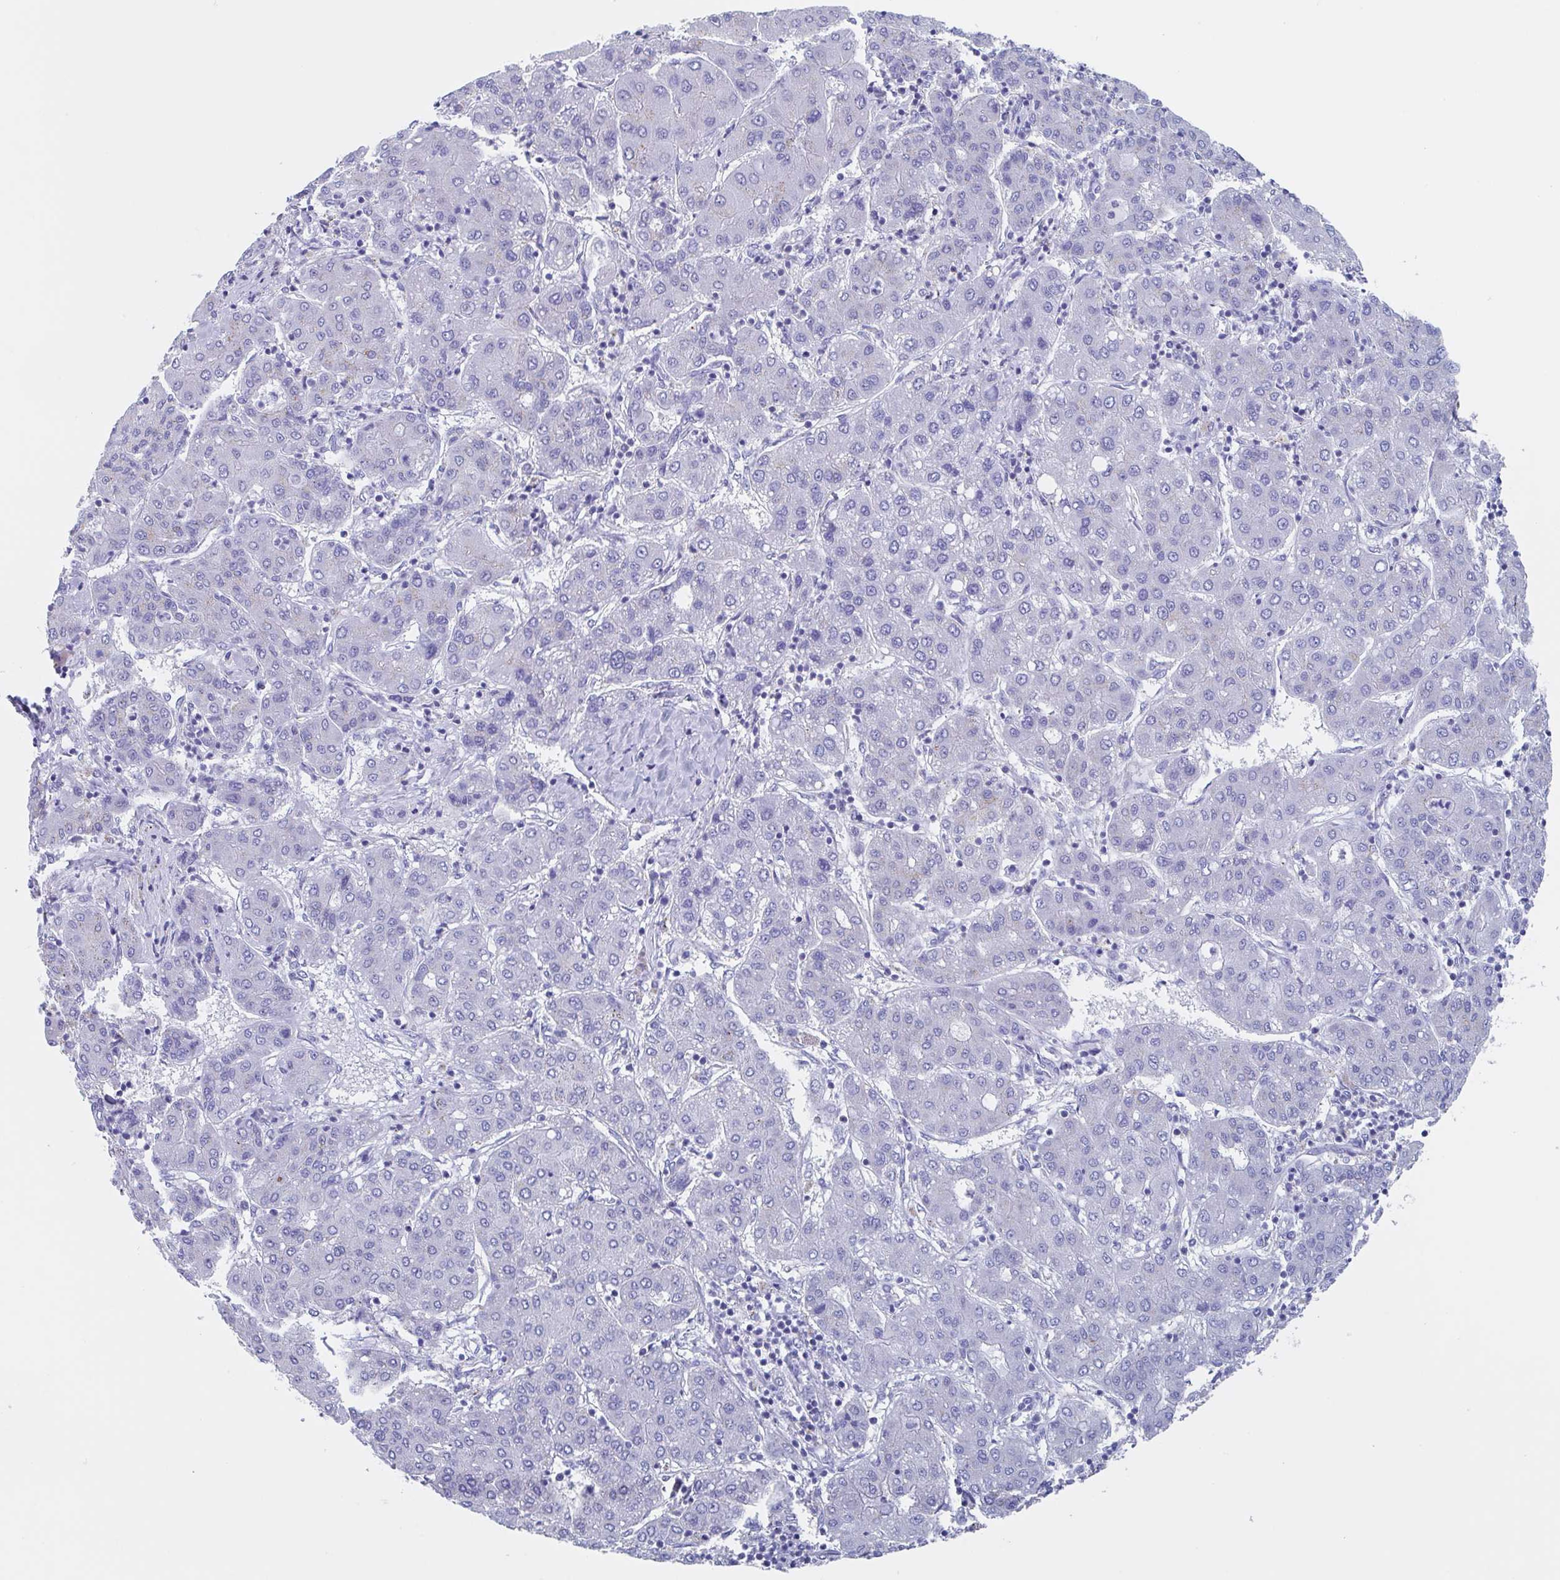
{"staining": {"intensity": "negative", "quantity": "none", "location": "none"}, "tissue": "liver cancer", "cell_type": "Tumor cells", "image_type": "cancer", "snomed": [{"axis": "morphology", "description": "Carcinoma, Hepatocellular, NOS"}, {"axis": "topography", "description": "Liver"}], "caption": "Immunohistochemistry (IHC) of human hepatocellular carcinoma (liver) displays no staining in tumor cells.", "gene": "CHMP5", "patient": {"sex": "male", "age": 65}}